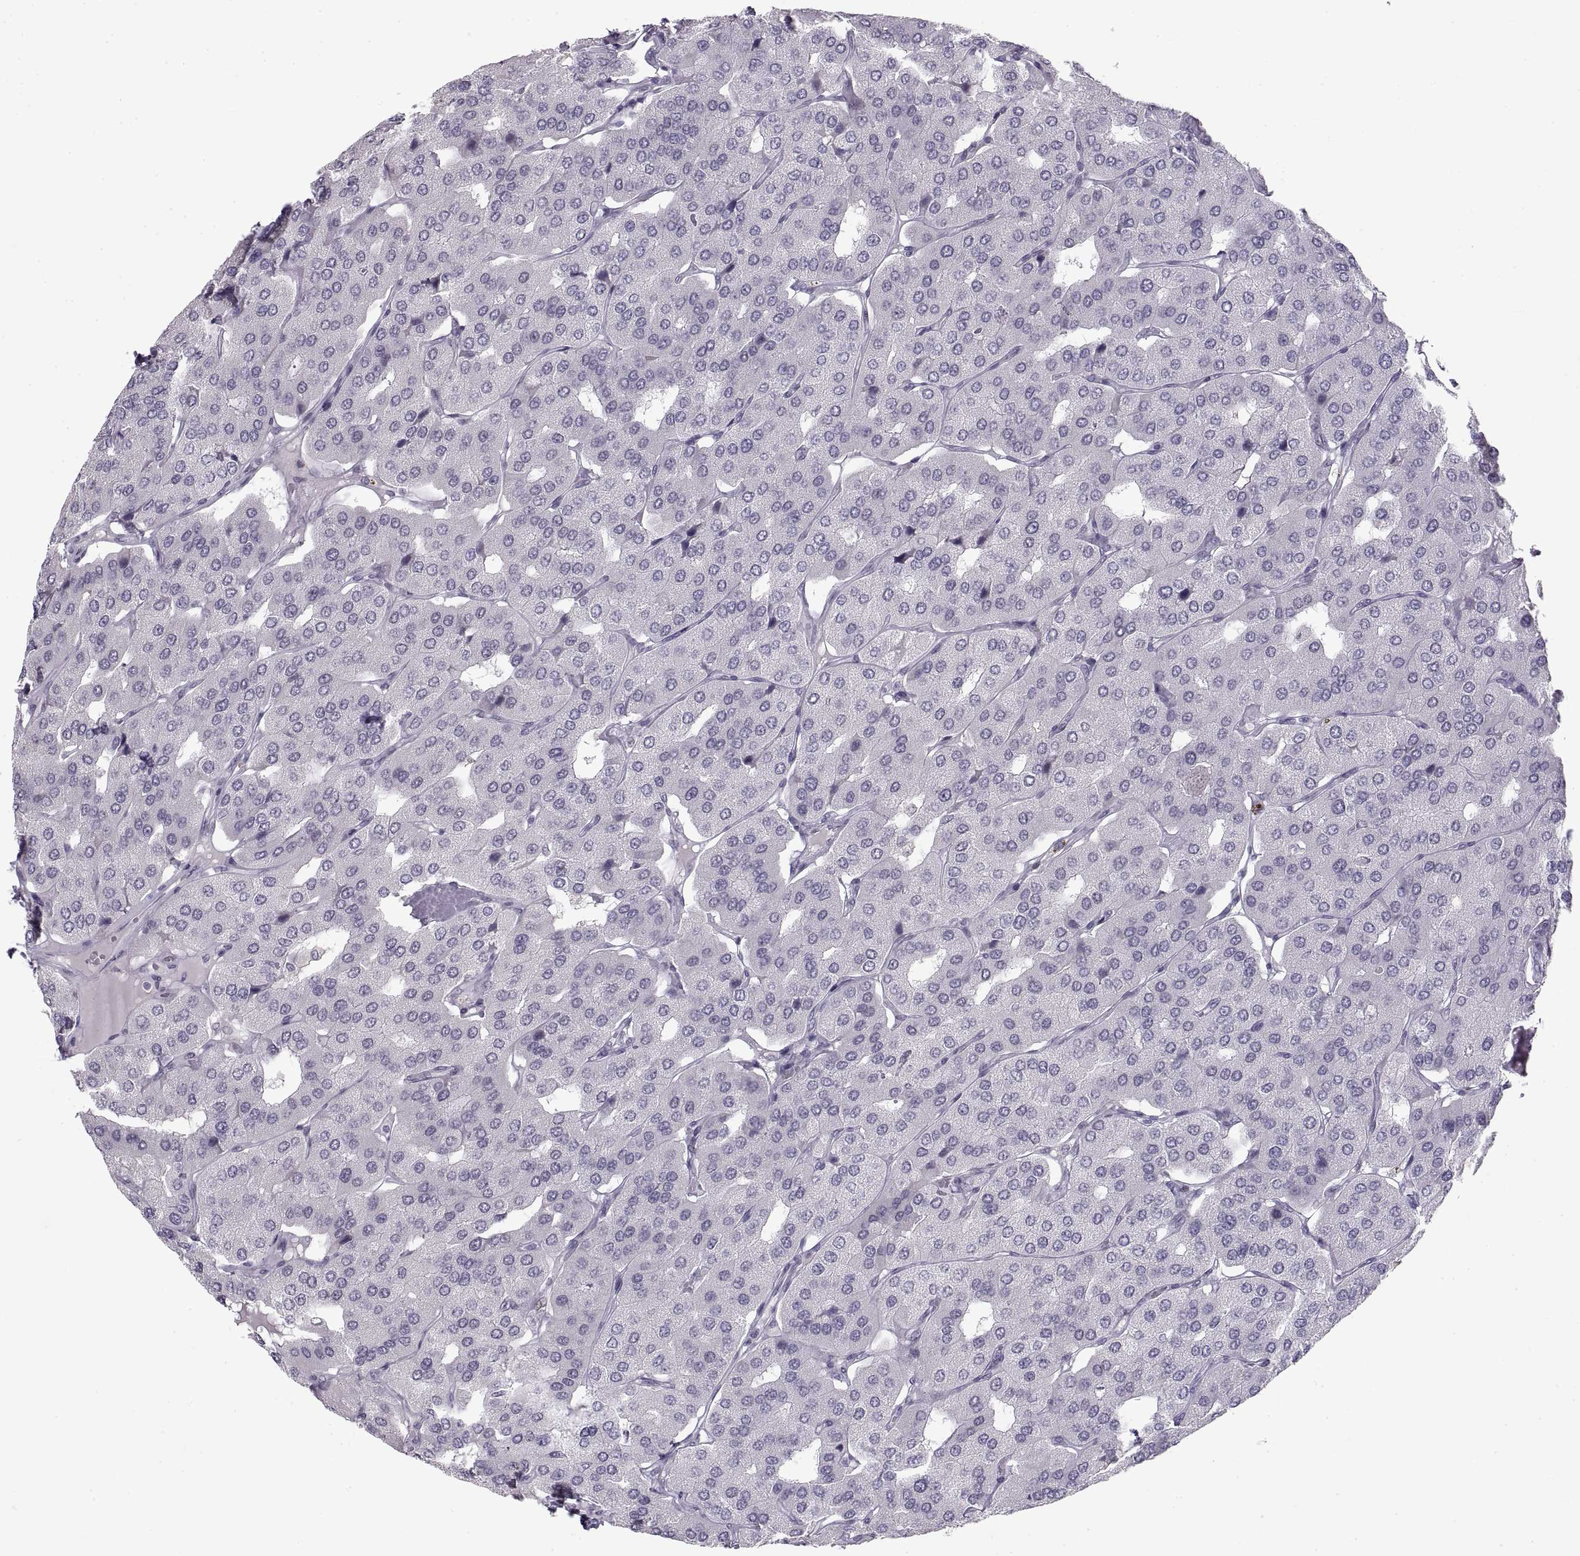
{"staining": {"intensity": "negative", "quantity": "none", "location": "none"}, "tissue": "parathyroid gland", "cell_type": "Glandular cells", "image_type": "normal", "snomed": [{"axis": "morphology", "description": "Normal tissue, NOS"}, {"axis": "morphology", "description": "Adenoma, NOS"}, {"axis": "topography", "description": "Parathyroid gland"}], "caption": "There is no significant positivity in glandular cells of parathyroid gland. The staining was performed using DAB to visualize the protein expression in brown, while the nuclei were stained in blue with hematoxylin (Magnification: 20x).", "gene": "NANOS3", "patient": {"sex": "female", "age": 86}}